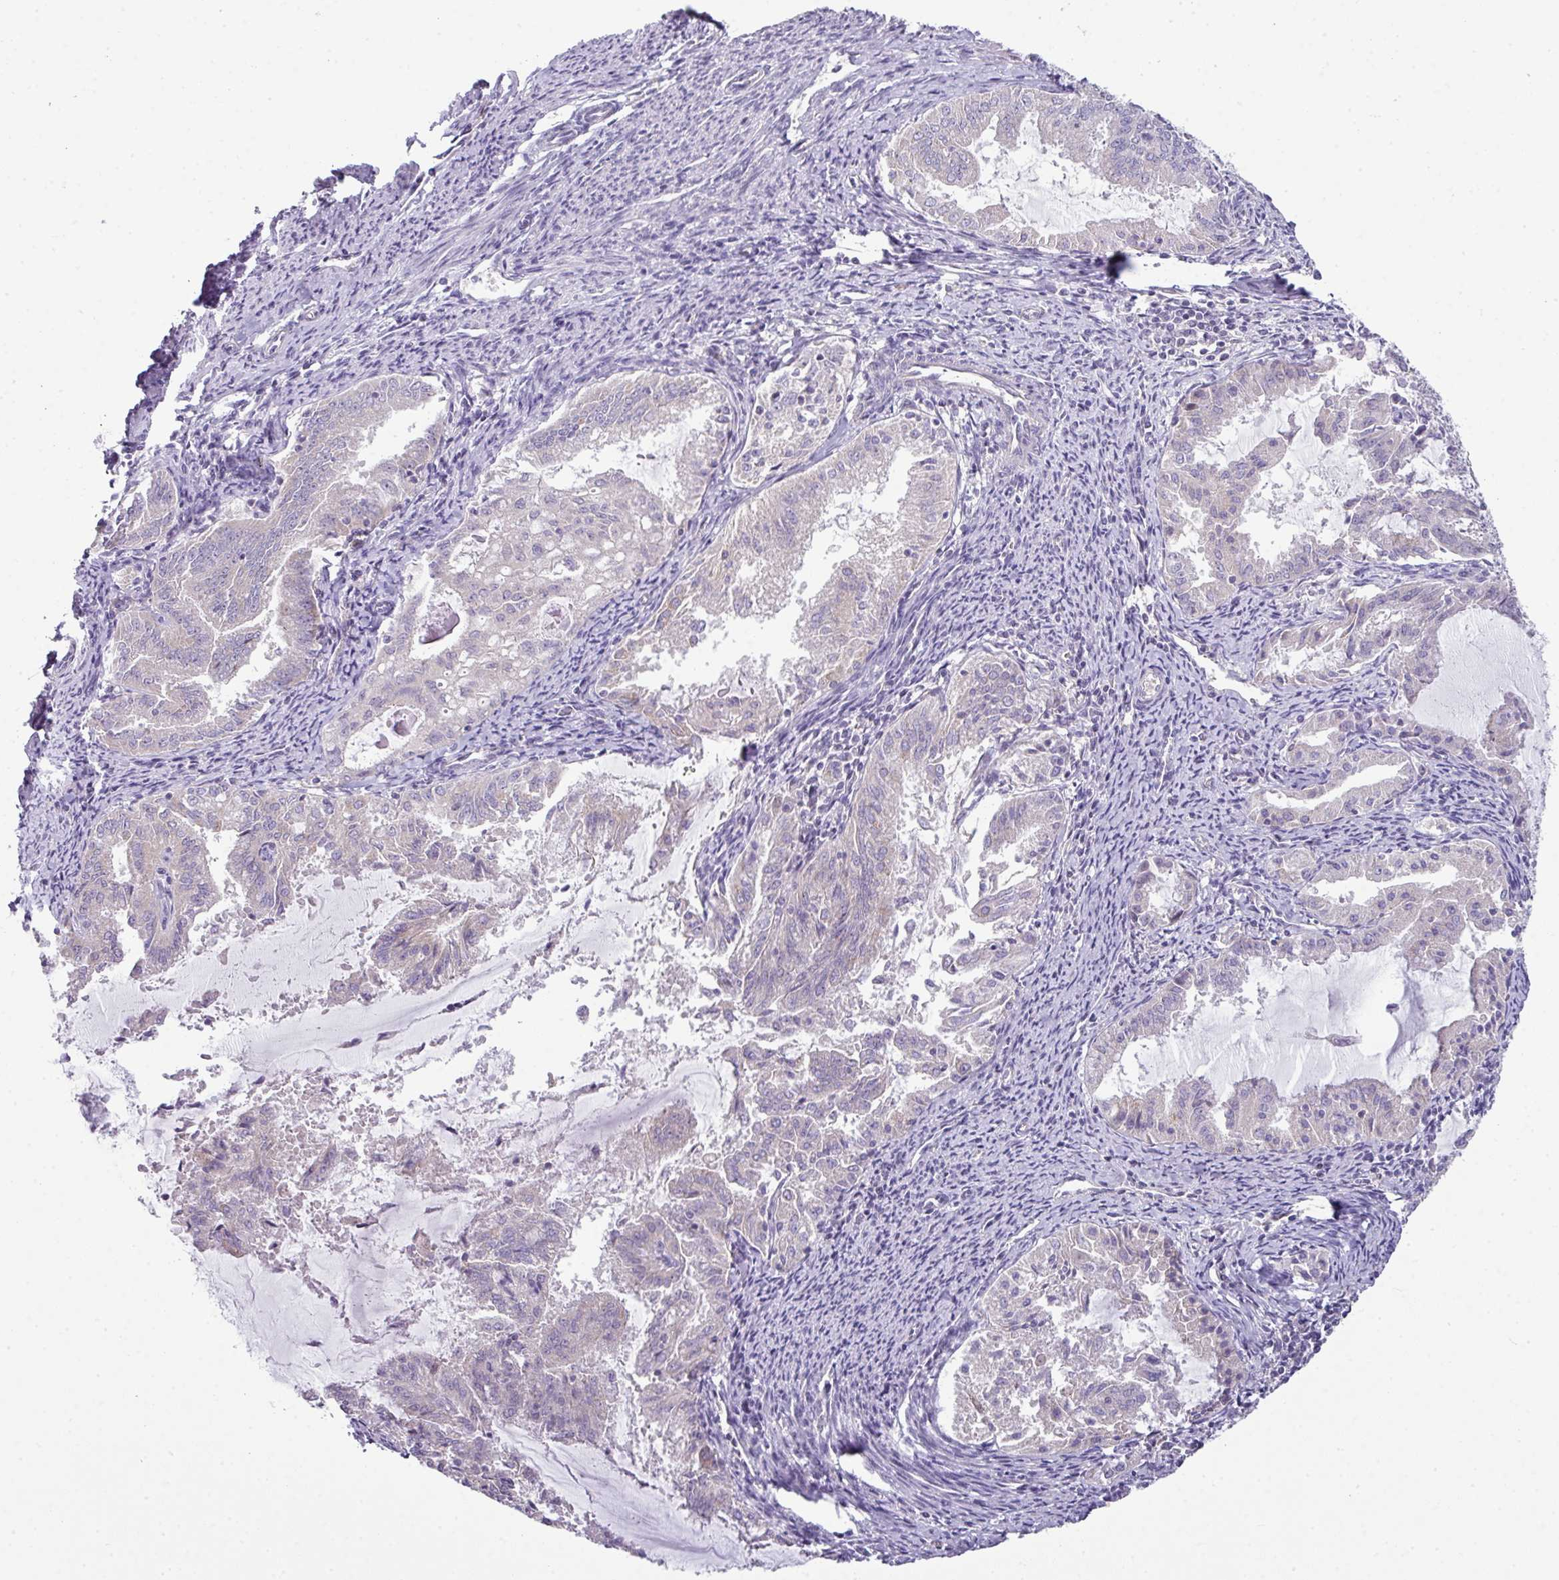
{"staining": {"intensity": "negative", "quantity": "none", "location": "none"}, "tissue": "endometrial cancer", "cell_type": "Tumor cells", "image_type": "cancer", "snomed": [{"axis": "morphology", "description": "Adenocarcinoma, NOS"}, {"axis": "topography", "description": "Endometrium"}], "caption": "This is a photomicrograph of IHC staining of adenocarcinoma (endometrial), which shows no staining in tumor cells. (DAB IHC with hematoxylin counter stain).", "gene": "STAT5A", "patient": {"sex": "female", "age": 70}}